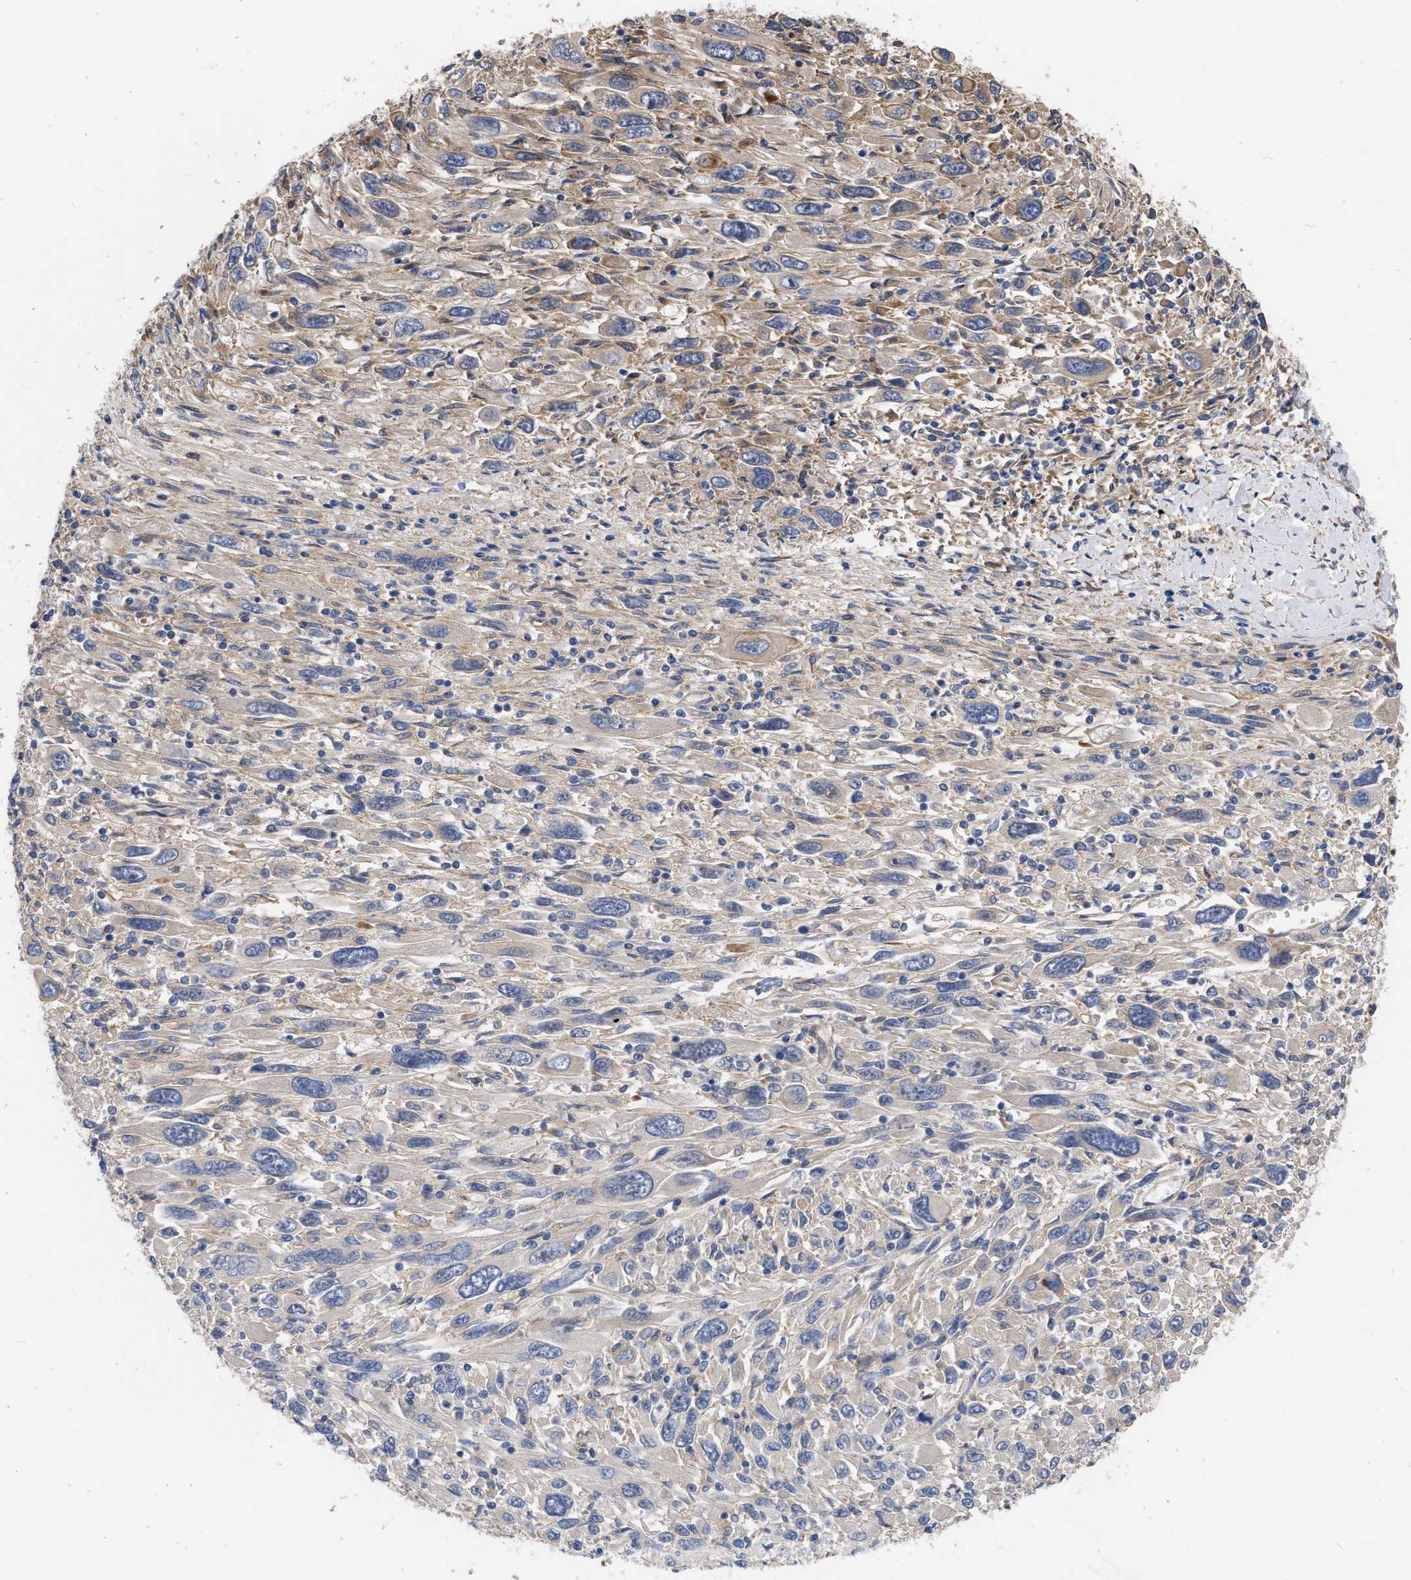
{"staining": {"intensity": "weak", "quantity": ">75%", "location": "cytoplasmic/membranous"}, "tissue": "melanoma", "cell_type": "Tumor cells", "image_type": "cancer", "snomed": [{"axis": "morphology", "description": "Malignant melanoma, Metastatic site"}, {"axis": "topography", "description": "Skin"}], "caption": "Brown immunohistochemical staining in melanoma shows weak cytoplasmic/membranous expression in about >75% of tumor cells.", "gene": "MLST8", "patient": {"sex": "female", "age": 56}}